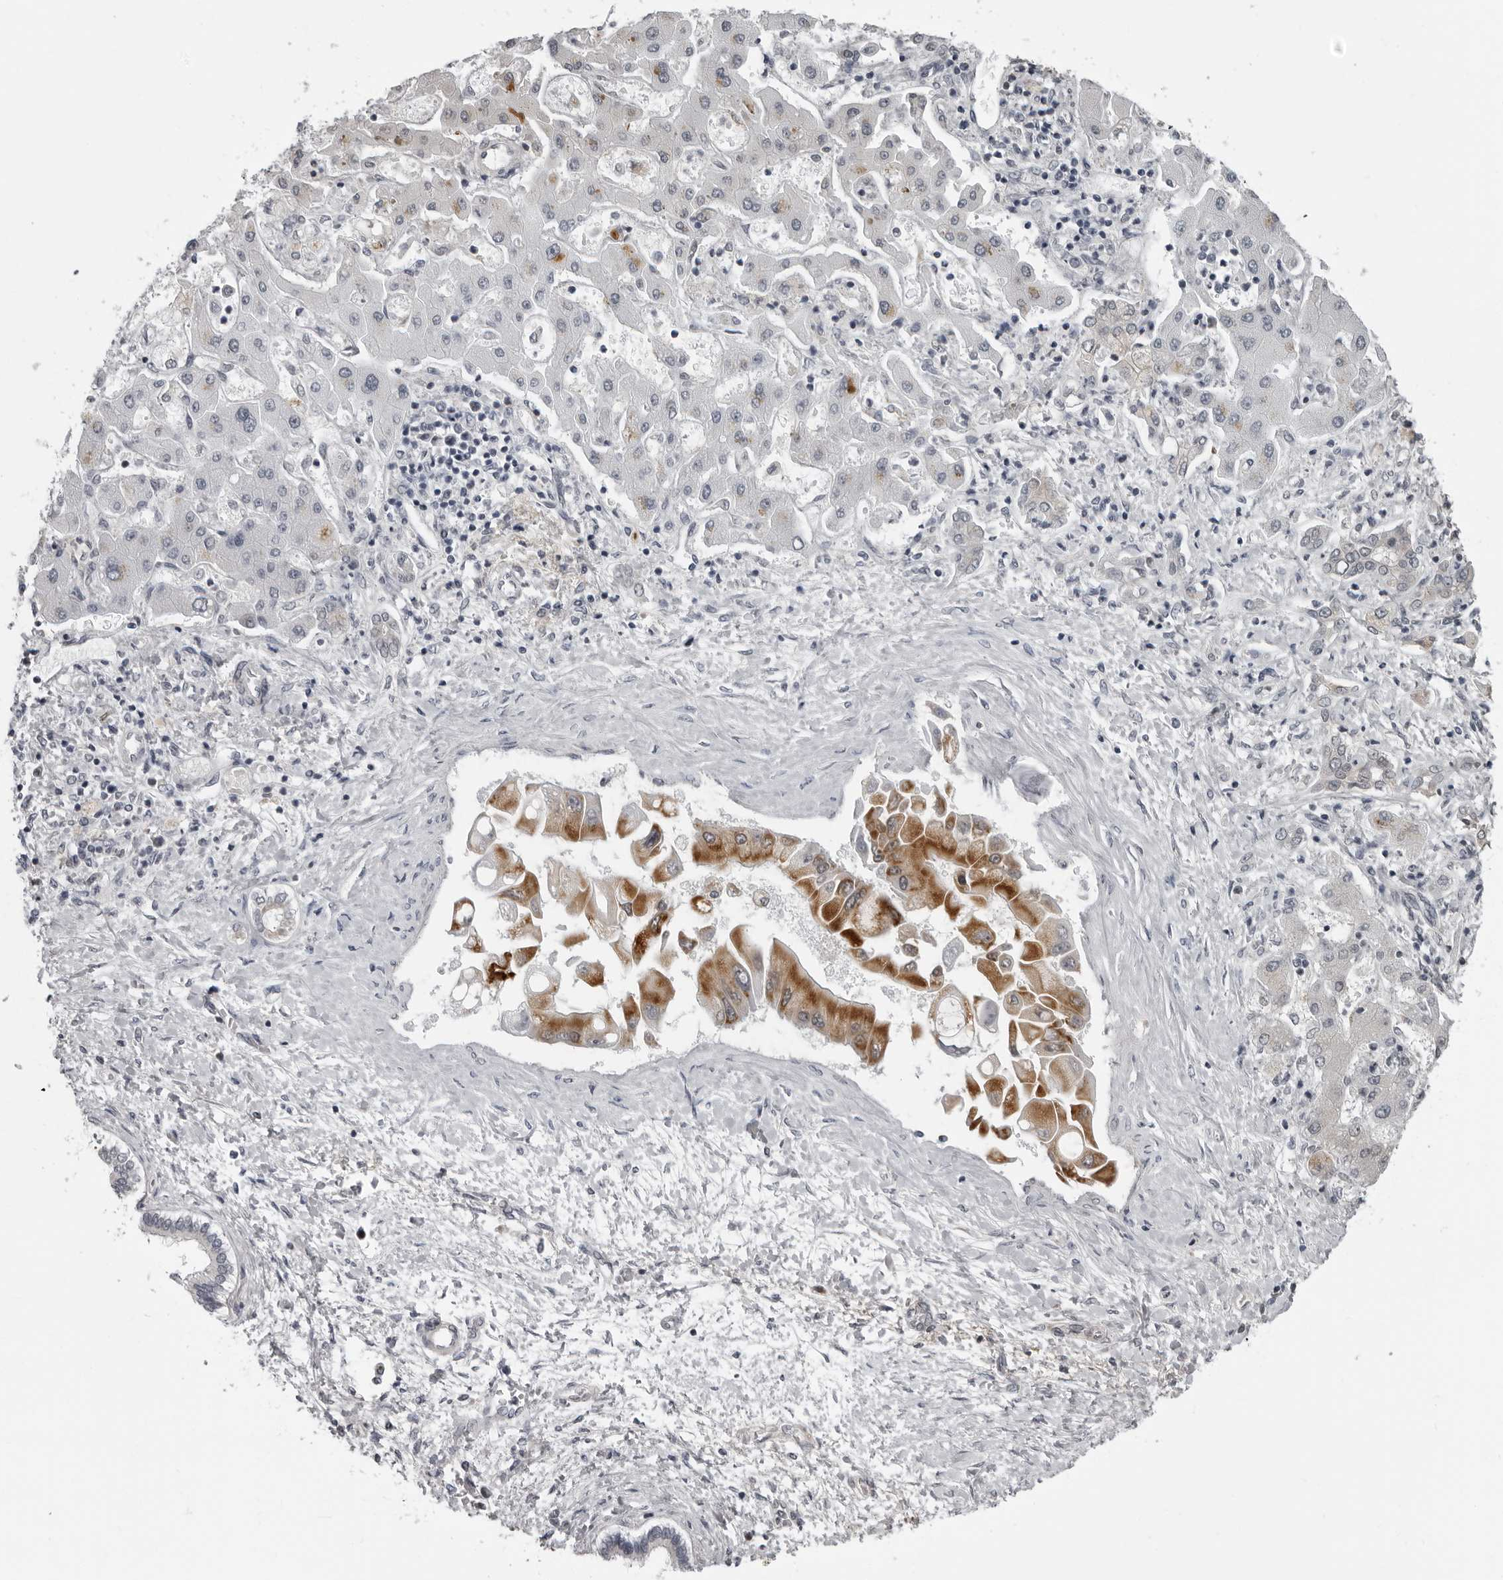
{"staining": {"intensity": "strong", "quantity": ">75%", "location": "cytoplasmic/membranous"}, "tissue": "liver cancer", "cell_type": "Tumor cells", "image_type": "cancer", "snomed": [{"axis": "morphology", "description": "Cholangiocarcinoma"}, {"axis": "topography", "description": "Liver"}], "caption": "Immunohistochemistry of human liver cancer (cholangiocarcinoma) exhibits high levels of strong cytoplasmic/membranous expression in approximately >75% of tumor cells.", "gene": "RTCA", "patient": {"sex": "male", "age": 50}}